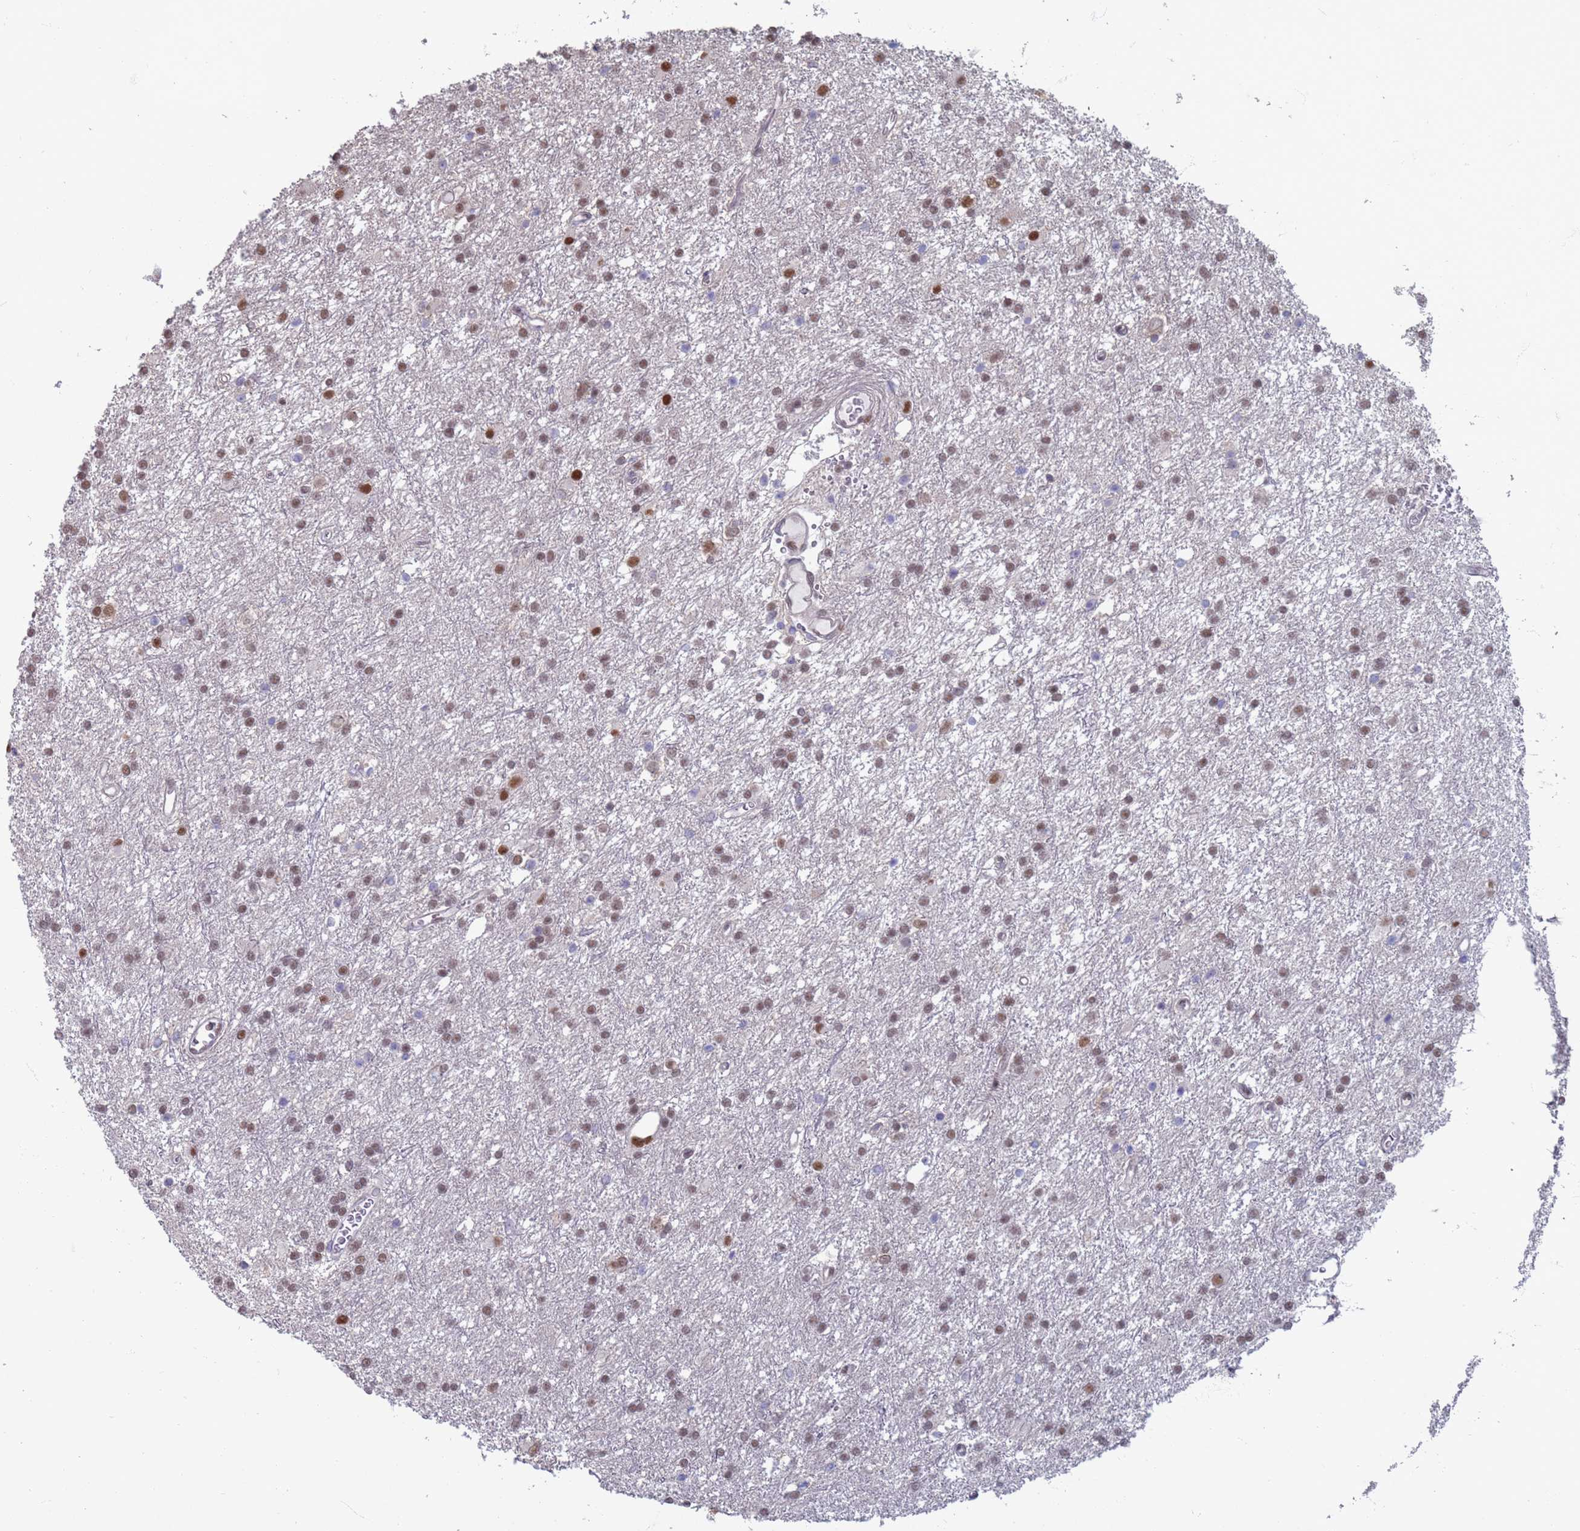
{"staining": {"intensity": "moderate", "quantity": ">75%", "location": "nuclear"}, "tissue": "glioma", "cell_type": "Tumor cells", "image_type": "cancer", "snomed": [{"axis": "morphology", "description": "Glioma, malignant, High grade"}, {"axis": "topography", "description": "Brain"}], "caption": "An immunohistochemistry (IHC) image of tumor tissue is shown. Protein staining in brown labels moderate nuclear positivity in malignant high-grade glioma within tumor cells.", "gene": "SAE1", "patient": {"sex": "female", "age": 50}}